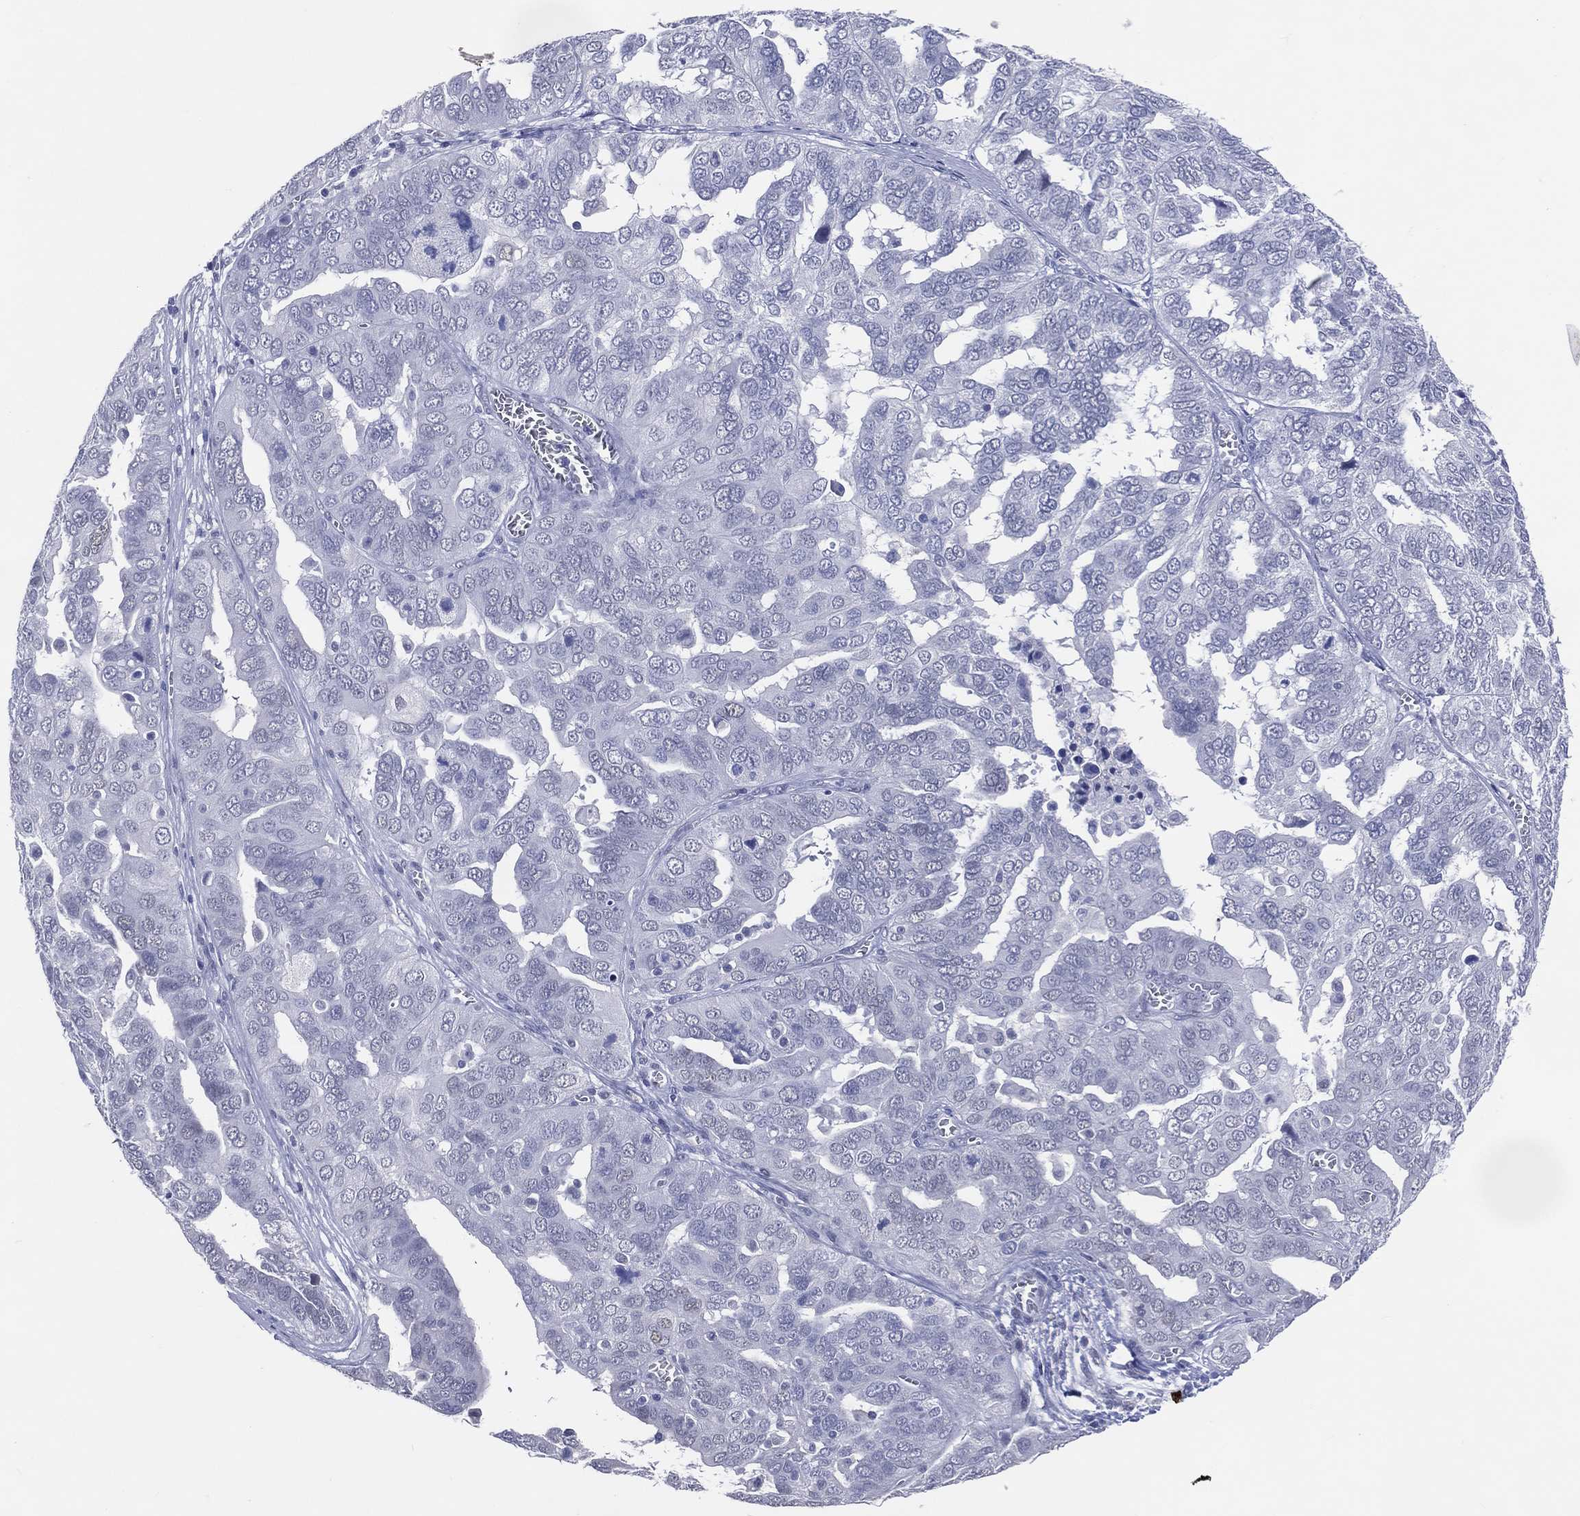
{"staining": {"intensity": "negative", "quantity": "none", "location": "none"}, "tissue": "ovarian cancer", "cell_type": "Tumor cells", "image_type": "cancer", "snomed": [{"axis": "morphology", "description": "Carcinoma, endometroid"}, {"axis": "topography", "description": "Soft tissue"}, {"axis": "topography", "description": "Ovary"}], "caption": "This is a image of immunohistochemistry staining of ovarian cancer (endometroid carcinoma), which shows no expression in tumor cells.", "gene": "CFAP58", "patient": {"sex": "female", "age": 52}}